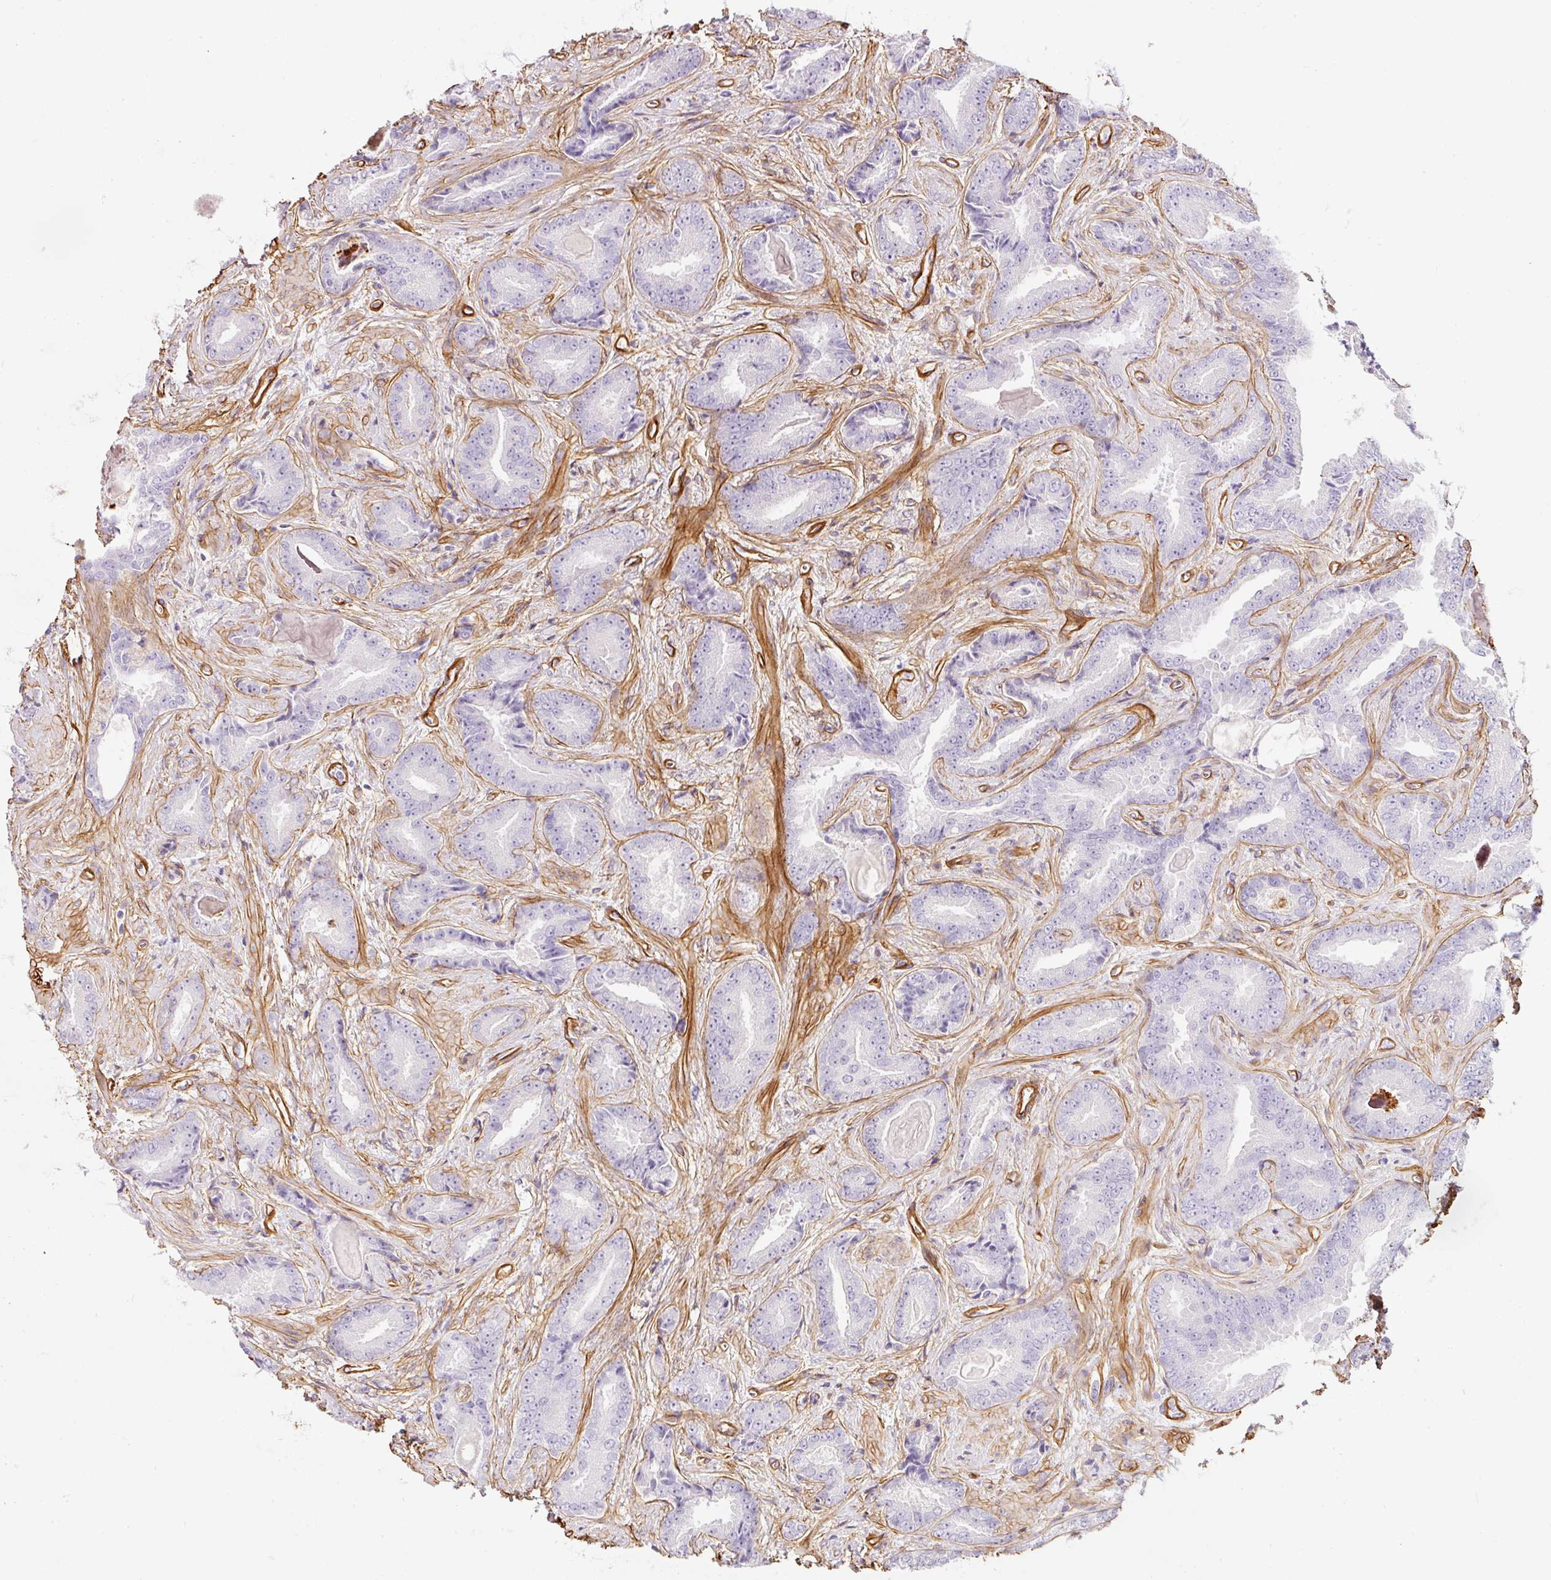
{"staining": {"intensity": "negative", "quantity": "none", "location": "none"}, "tissue": "prostate cancer", "cell_type": "Tumor cells", "image_type": "cancer", "snomed": [{"axis": "morphology", "description": "Adenocarcinoma, Low grade"}, {"axis": "topography", "description": "Prostate"}], "caption": "The micrograph exhibits no significant expression in tumor cells of prostate low-grade adenocarcinoma.", "gene": "LOXL4", "patient": {"sex": "male", "age": 62}}